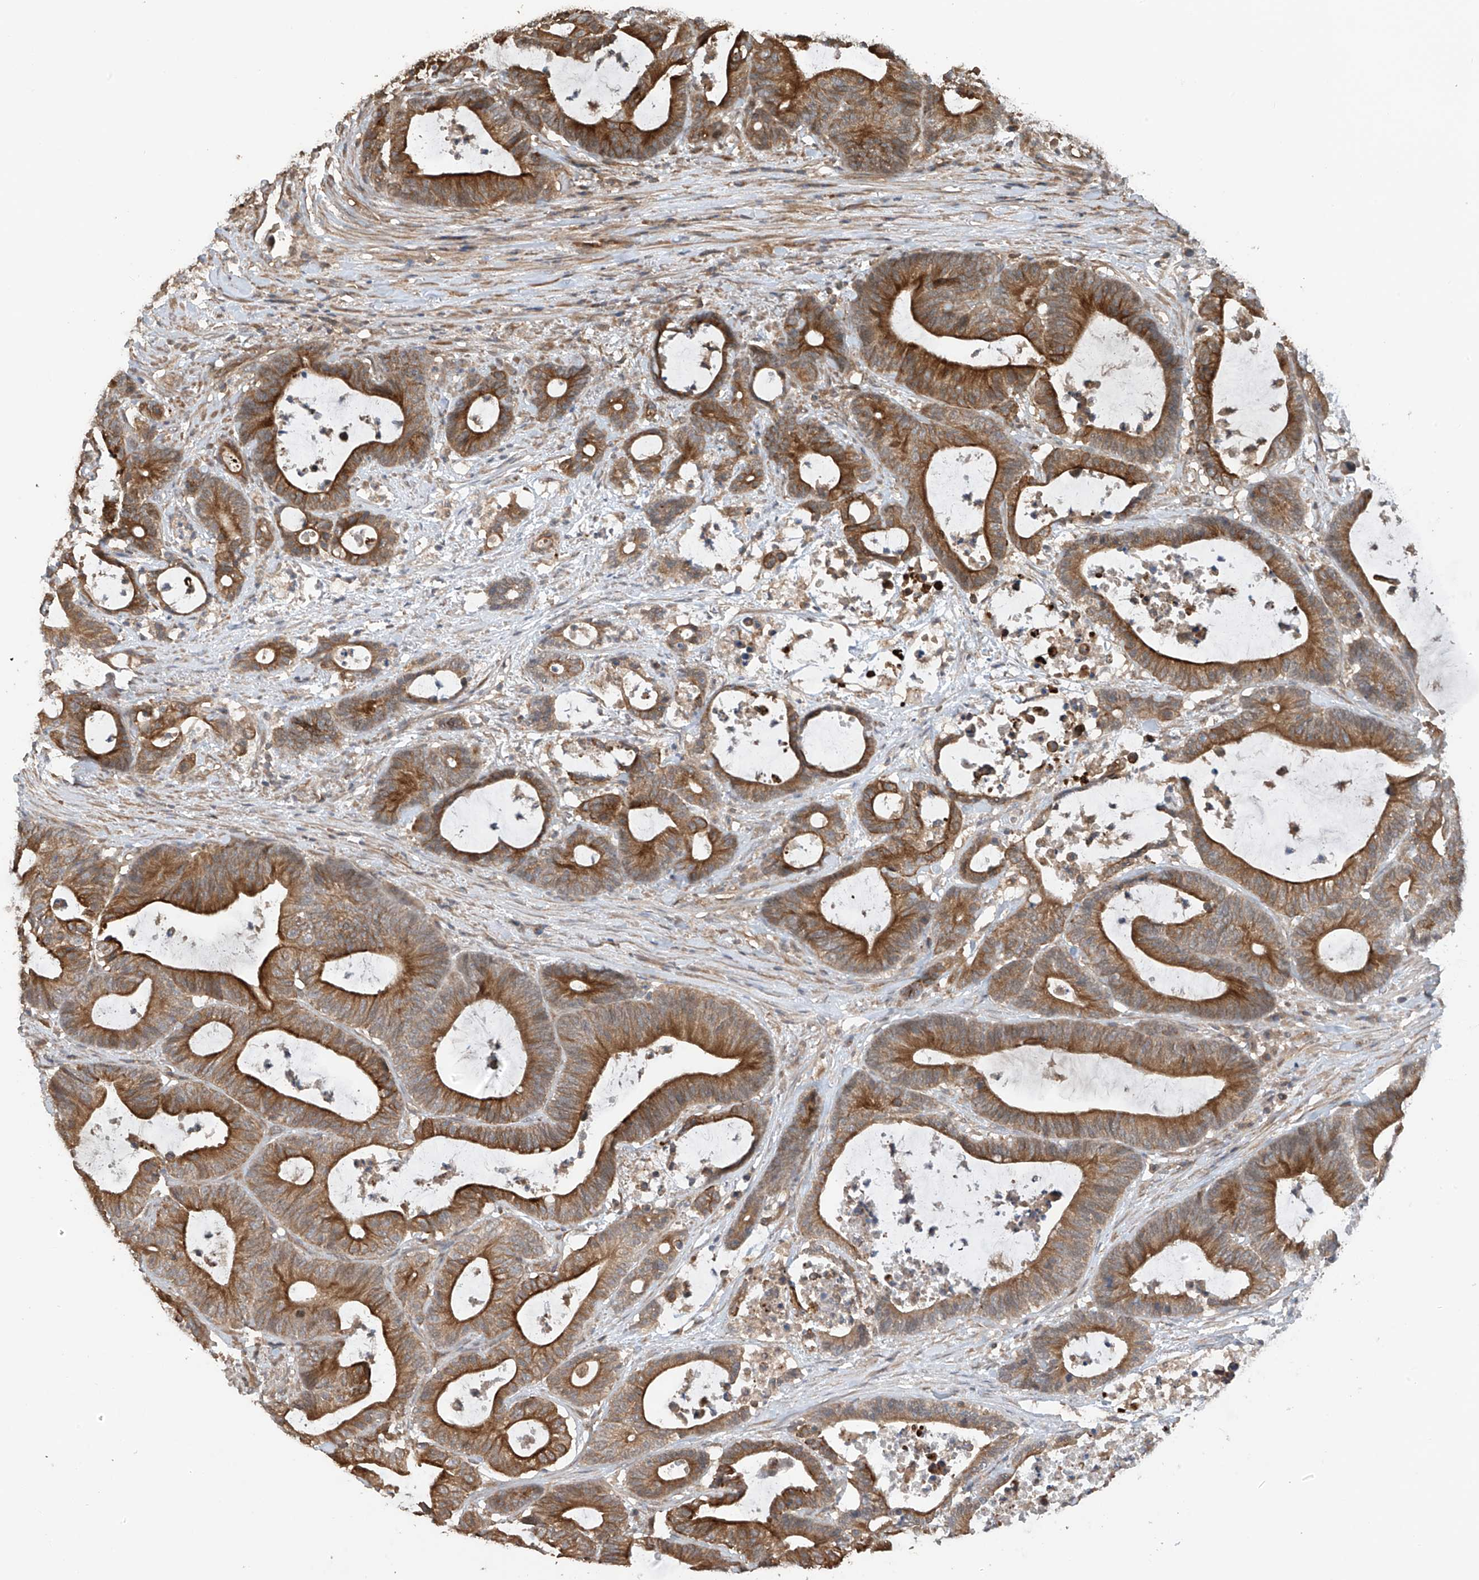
{"staining": {"intensity": "moderate", "quantity": ">75%", "location": "cytoplasmic/membranous"}, "tissue": "colorectal cancer", "cell_type": "Tumor cells", "image_type": "cancer", "snomed": [{"axis": "morphology", "description": "Adenocarcinoma, NOS"}, {"axis": "topography", "description": "Colon"}], "caption": "Immunohistochemistry (IHC) (DAB (3,3'-diaminobenzidine)) staining of human colorectal cancer exhibits moderate cytoplasmic/membranous protein positivity in about >75% of tumor cells.", "gene": "RPAIN", "patient": {"sex": "female", "age": 84}}